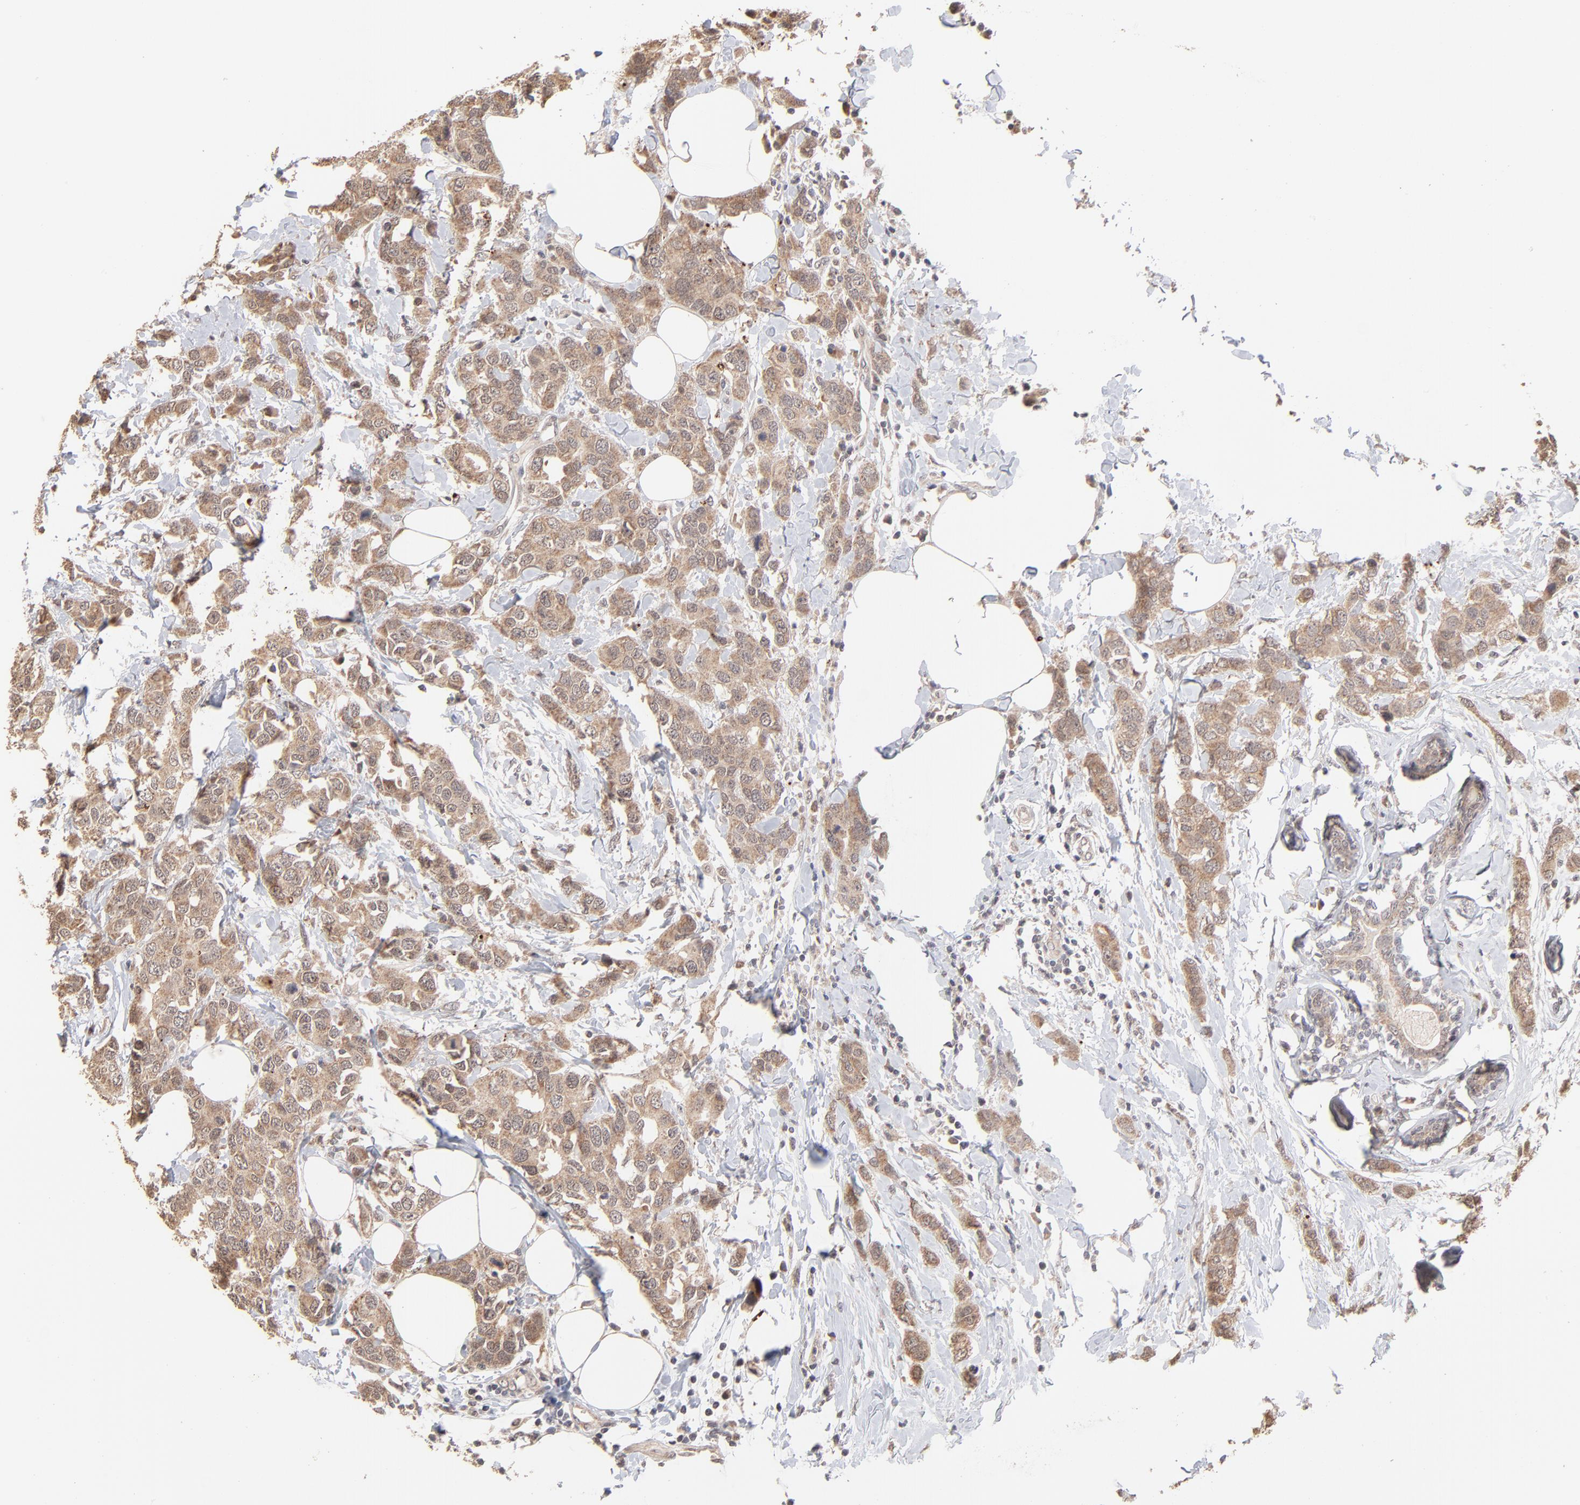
{"staining": {"intensity": "moderate", "quantity": ">75%", "location": "cytoplasmic/membranous"}, "tissue": "breast cancer", "cell_type": "Tumor cells", "image_type": "cancer", "snomed": [{"axis": "morphology", "description": "Normal tissue, NOS"}, {"axis": "morphology", "description": "Duct carcinoma"}, {"axis": "topography", "description": "Breast"}], "caption": "Immunohistochemical staining of breast invasive ductal carcinoma displays medium levels of moderate cytoplasmic/membranous staining in approximately >75% of tumor cells.", "gene": "MSL2", "patient": {"sex": "female", "age": 50}}